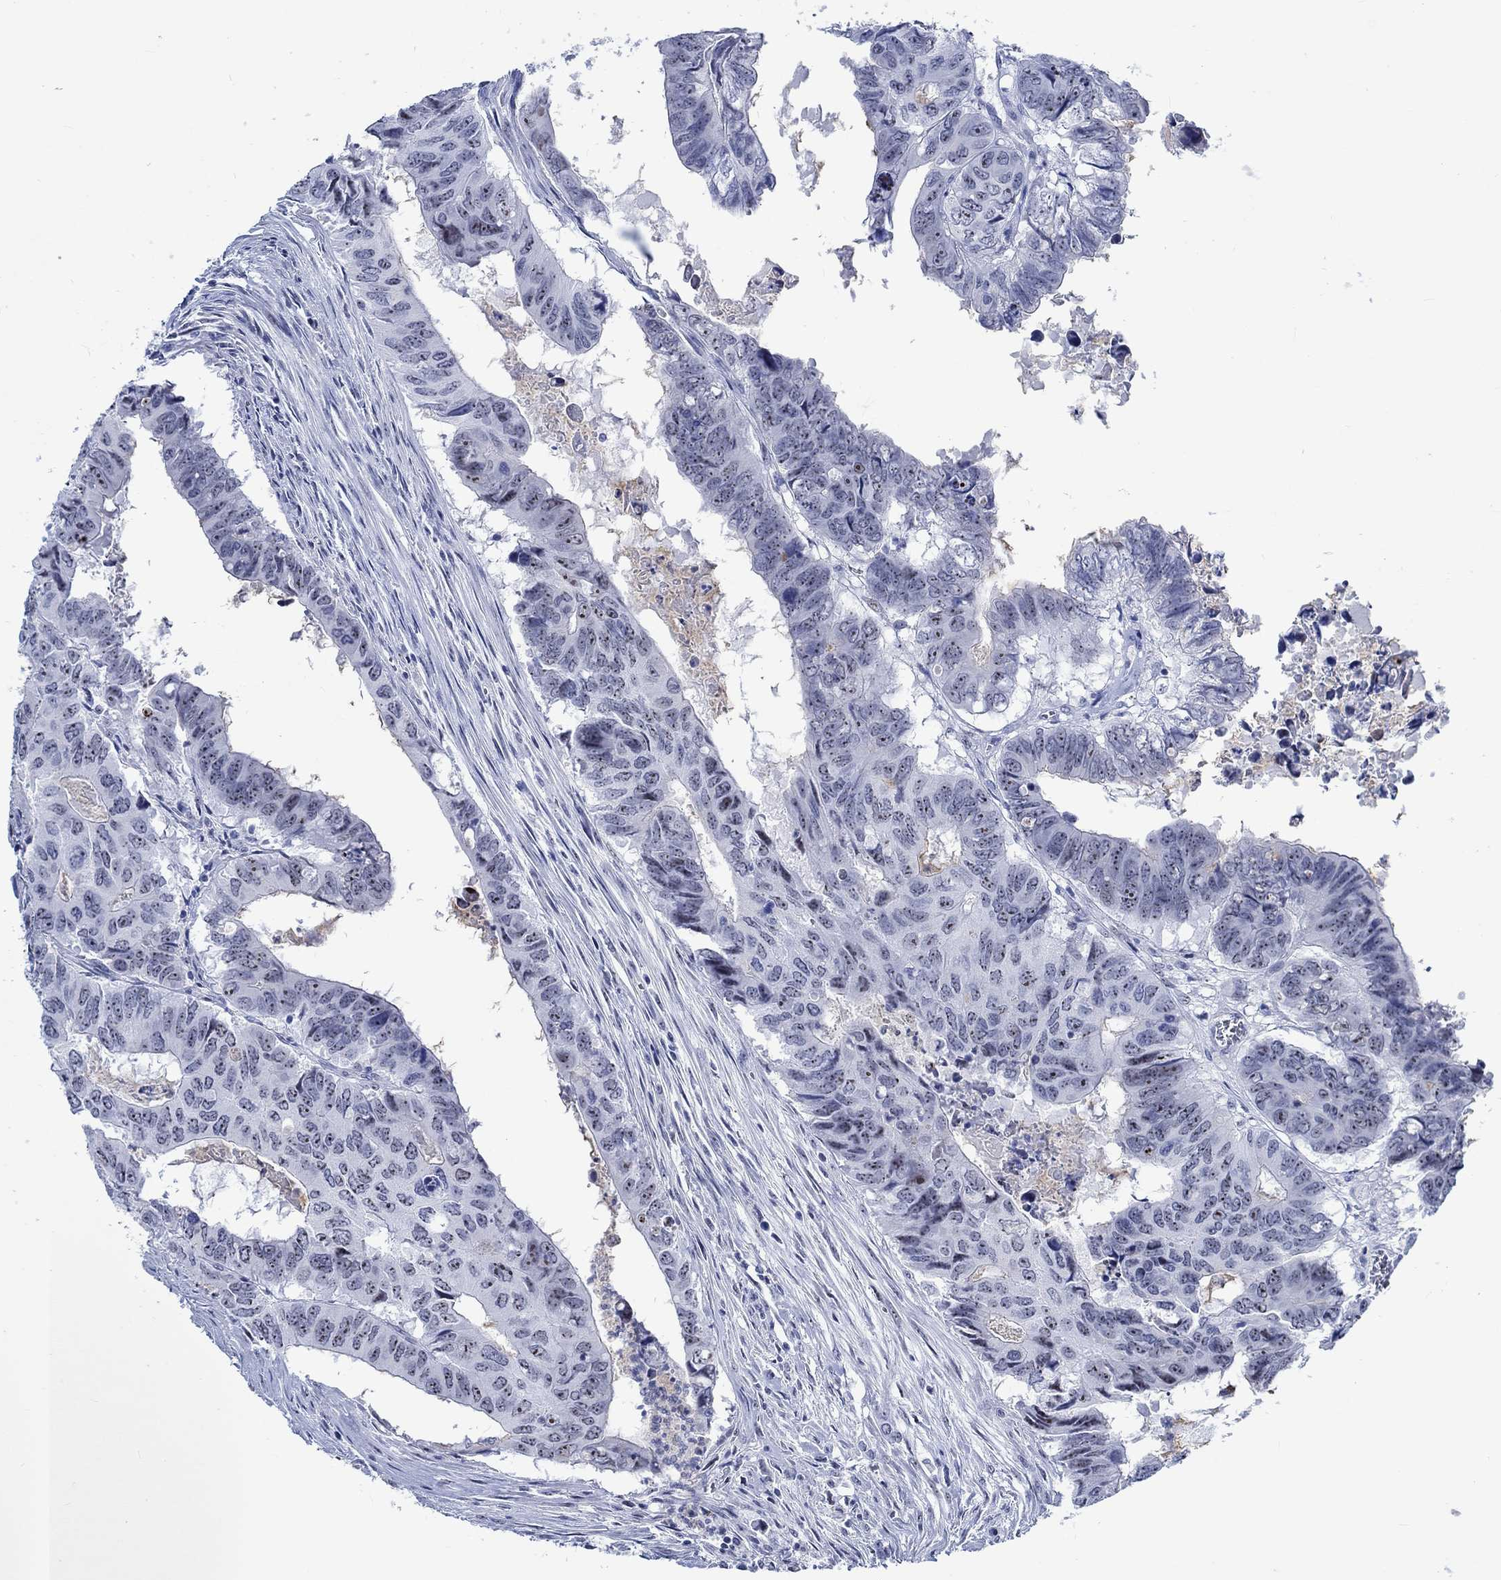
{"staining": {"intensity": "strong", "quantity": ">75%", "location": "nuclear"}, "tissue": "colorectal cancer", "cell_type": "Tumor cells", "image_type": "cancer", "snomed": [{"axis": "morphology", "description": "Adenocarcinoma, NOS"}, {"axis": "topography", "description": "Colon"}], "caption": "Immunohistochemistry of human adenocarcinoma (colorectal) exhibits high levels of strong nuclear staining in about >75% of tumor cells. Immunohistochemistry (ihc) stains the protein in brown and the nuclei are stained blue.", "gene": "ZNF446", "patient": {"sex": "male", "age": 79}}